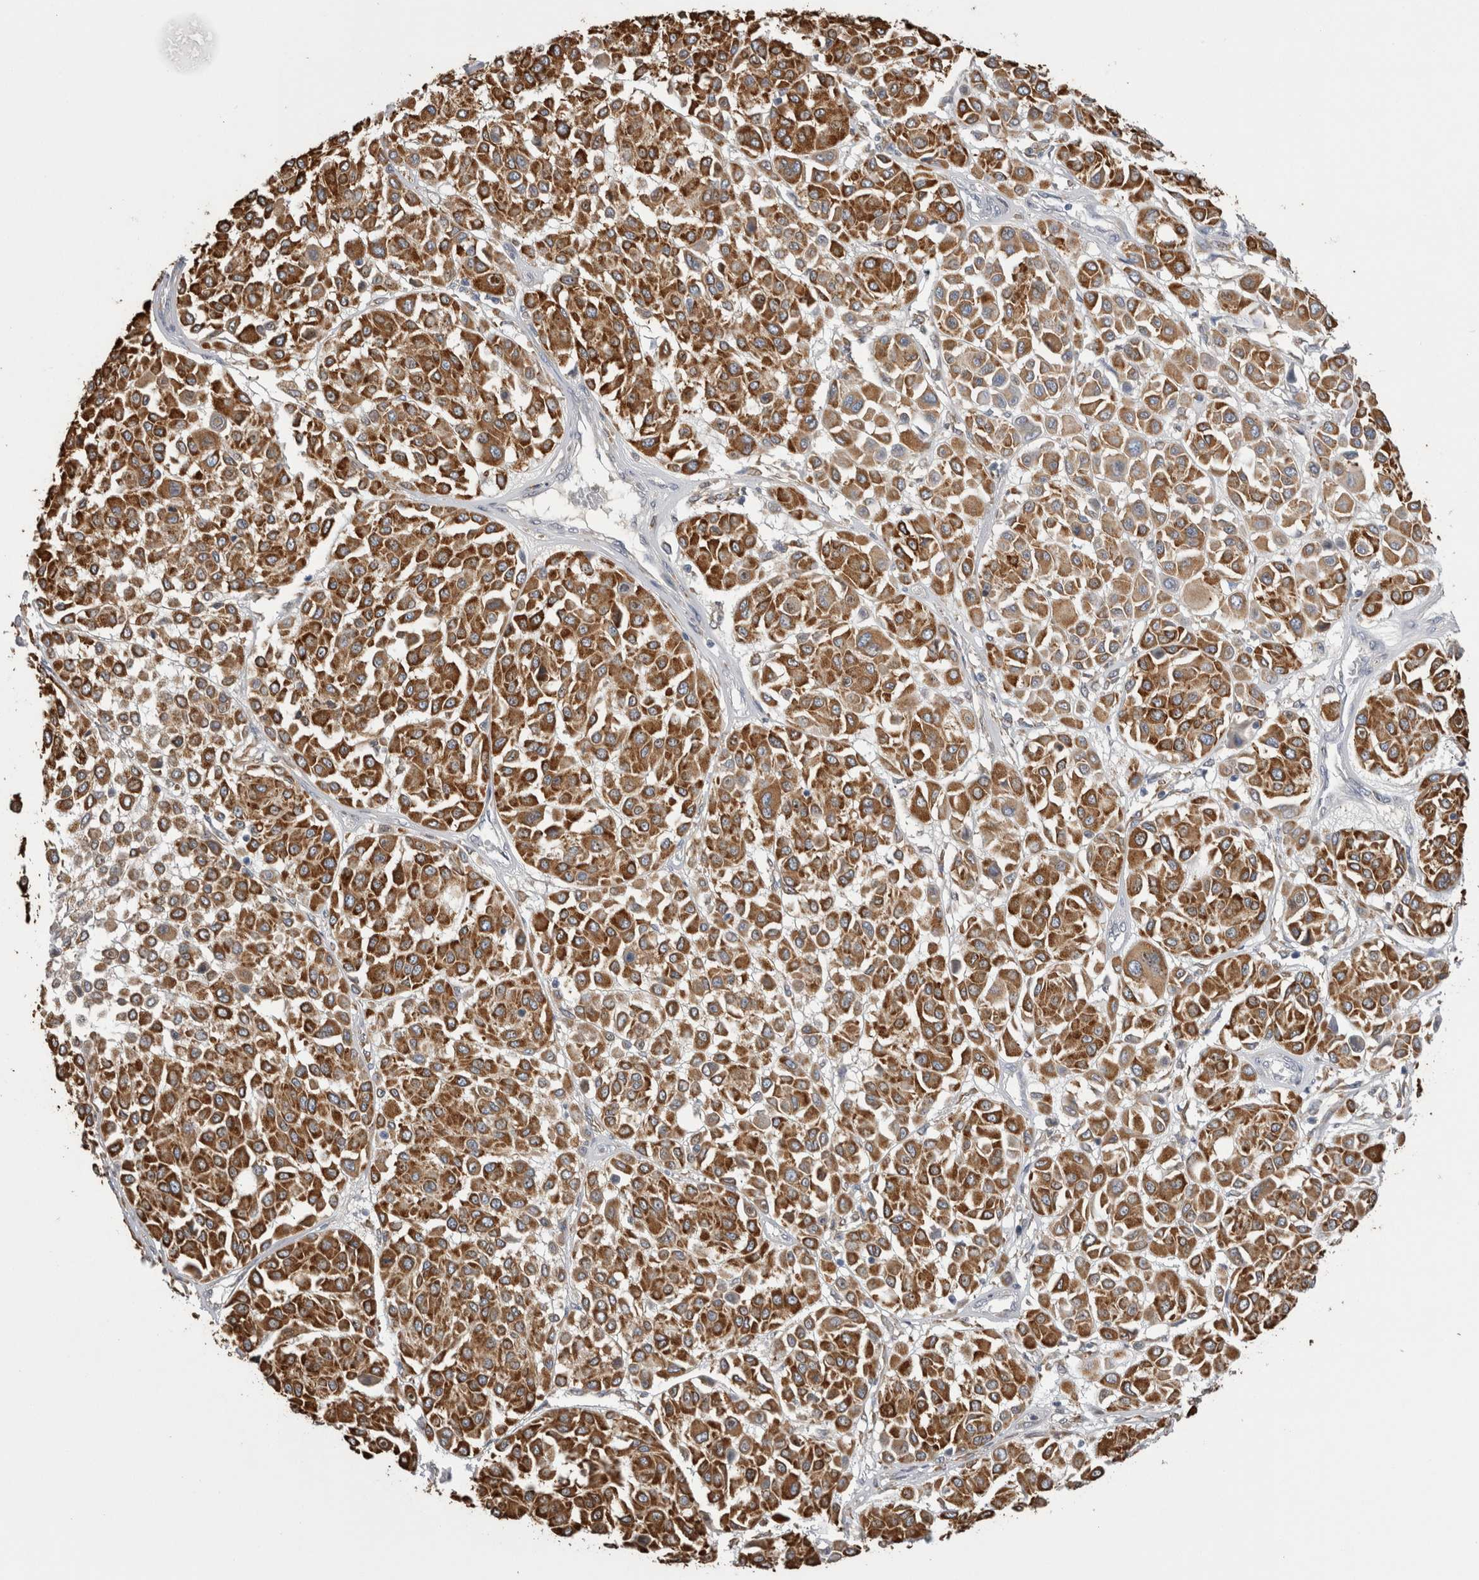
{"staining": {"intensity": "strong", "quantity": ">75%", "location": "cytoplasmic/membranous"}, "tissue": "melanoma", "cell_type": "Tumor cells", "image_type": "cancer", "snomed": [{"axis": "morphology", "description": "Malignant melanoma, Metastatic site"}, {"axis": "topography", "description": "Soft tissue"}], "caption": "Brown immunohistochemical staining in human melanoma displays strong cytoplasmic/membranous expression in about >75% of tumor cells.", "gene": "LRPAP1", "patient": {"sex": "male", "age": 41}}